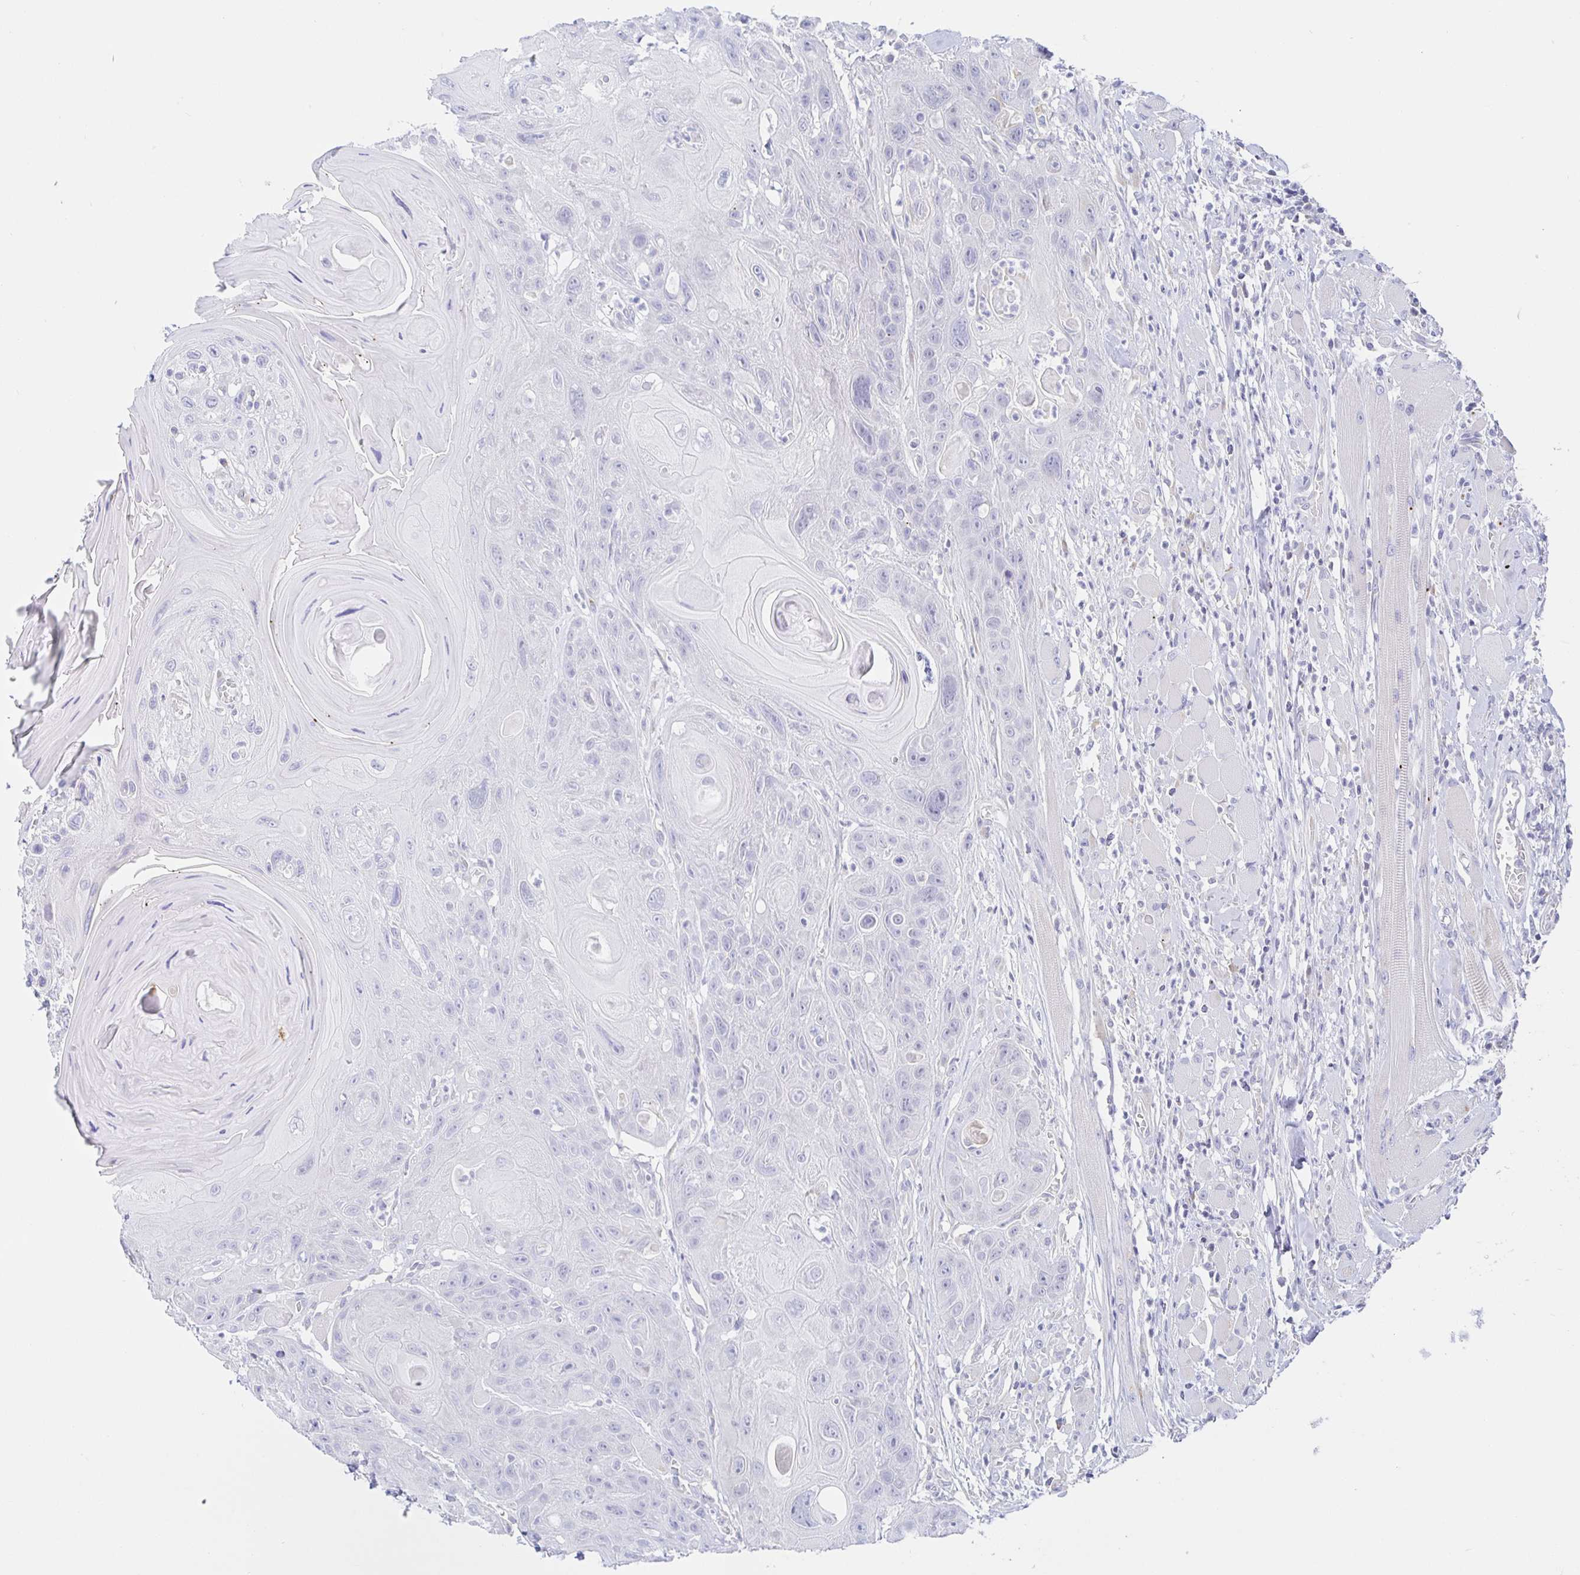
{"staining": {"intensity": "negative", "quantity": "none", "location": "none"}, "tissue": "head and neck cancer", "cell_type": "Tumor cells", "image_type": "cancer", "snomed": [{"axis": "morphology", "description": "Squamous cell carcinoma, NOS"}, {"axis": "topography", "description": "Head-Neck"}], "caption": "The IHC image has no significant positivity in tumor cells of head and neck cancer (squamous cell carcinoma) tissue. The staining was performed using DAB (3,3'-diaminobenzidine) to visualize the protein expression in brown, while the nuclei were stained in blue with hematoxylin (Magnification: 20x).", "gene": "SIAH3", "patient": {"sex": "female", "age": 59}}